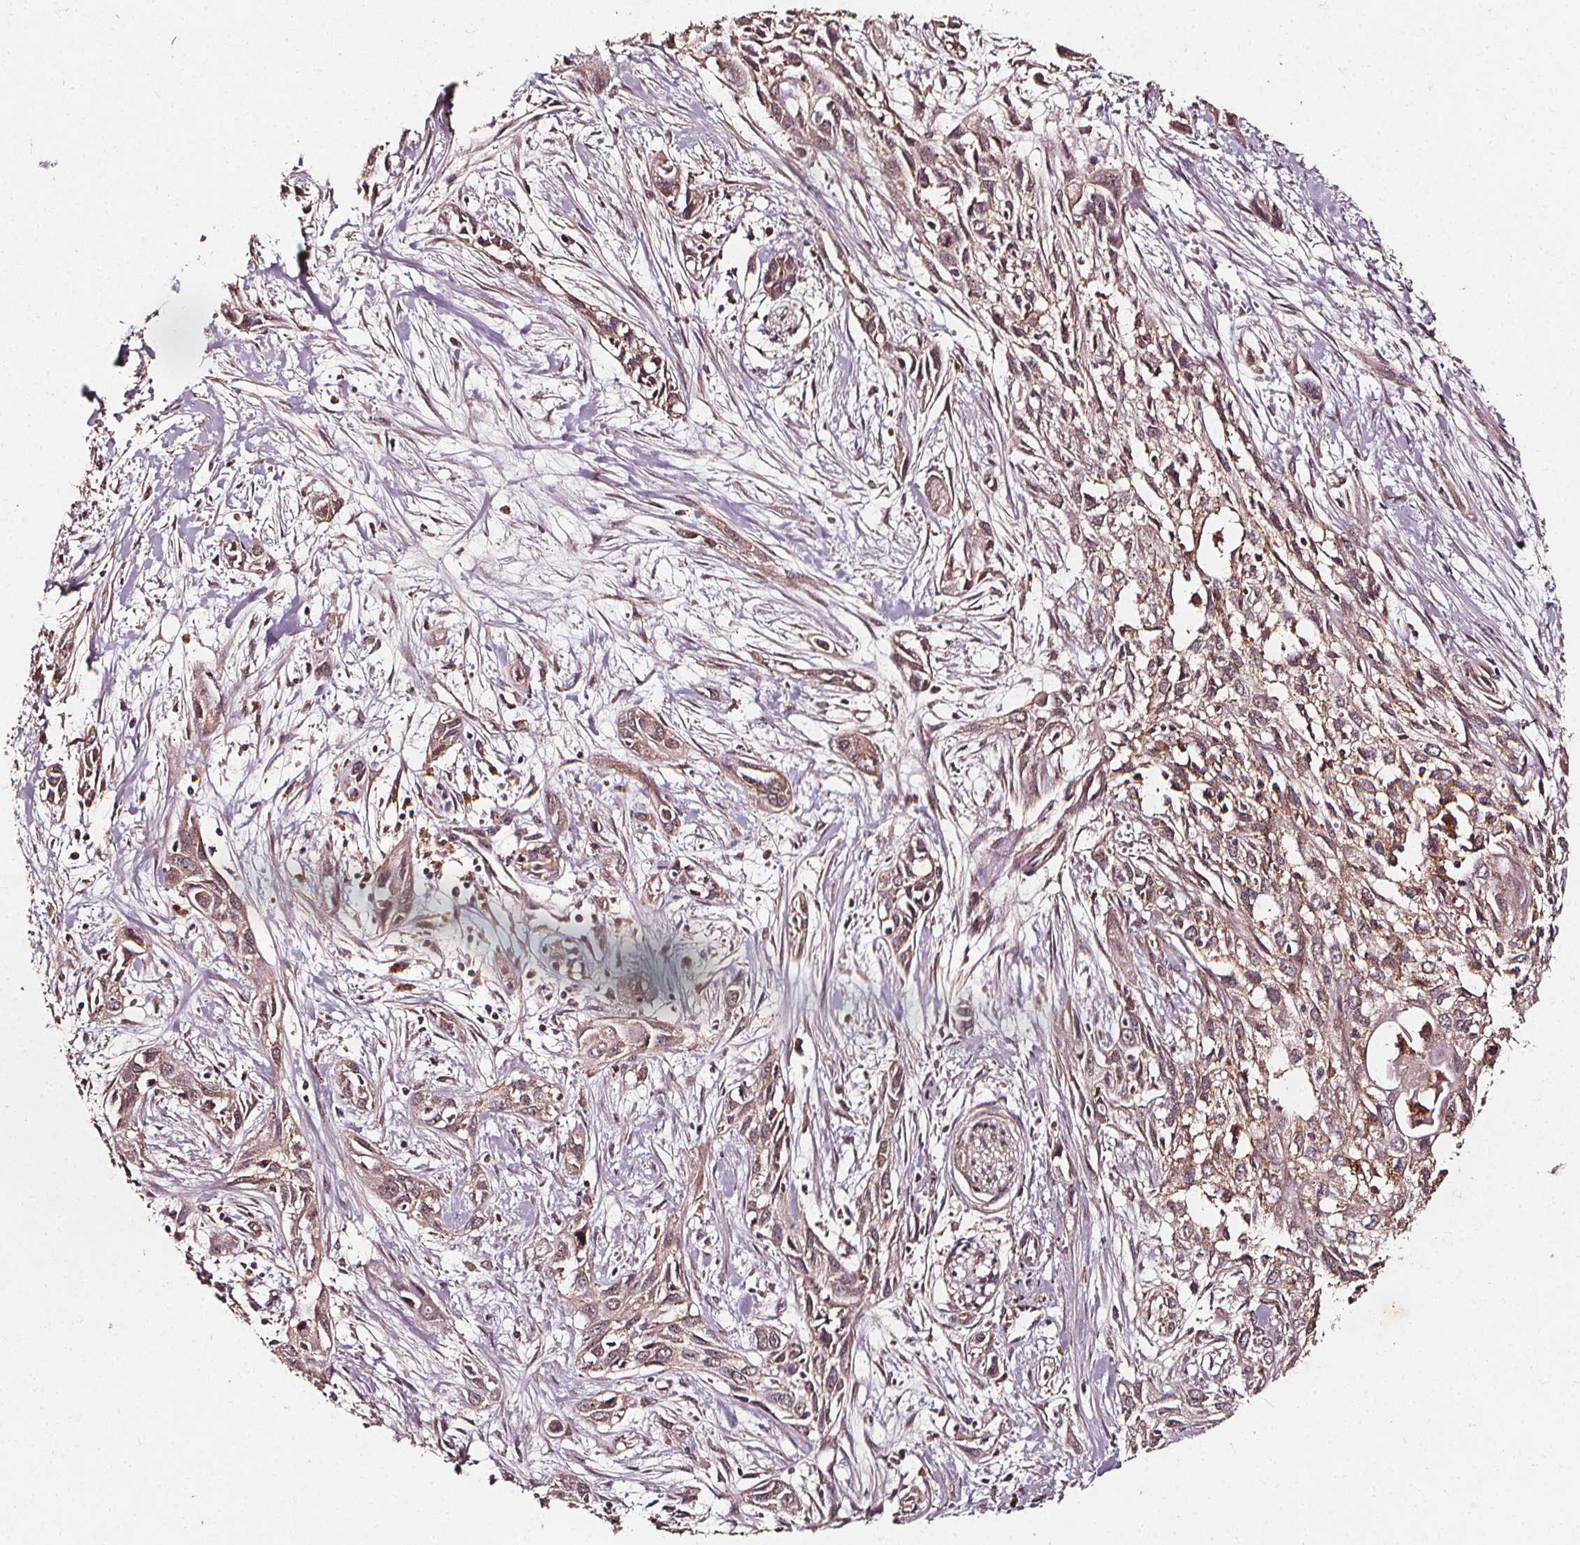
{"staining": {"intensity": "weak", "quantity": "25%-75%", "location": "cytoplasmic/membranous"}, "tissue": "pancreatic cancer", "cell_type": "Tumor cells", "image_type": "cancer", "snomed": [{"axis": "morphology", "description": "Adenocarcinoma, NOS"}, {"axis": "topography", "description": "Pancreas"}], "caption": "Immunohistochemical staining of human pancreatic adenocarcinoma demonstrates low levels of weak cytoplasmic/membranous expression in approximately 25%-75% of tumor cells. The staining is performed using DAB (3,3'-diaminobenzidine) brown chromogen to label protein expression. The nuclei are counter-stained blue using hematoxylin.", "gene": "ABCA1", "patient": {"sex": "female", "age": 55}}